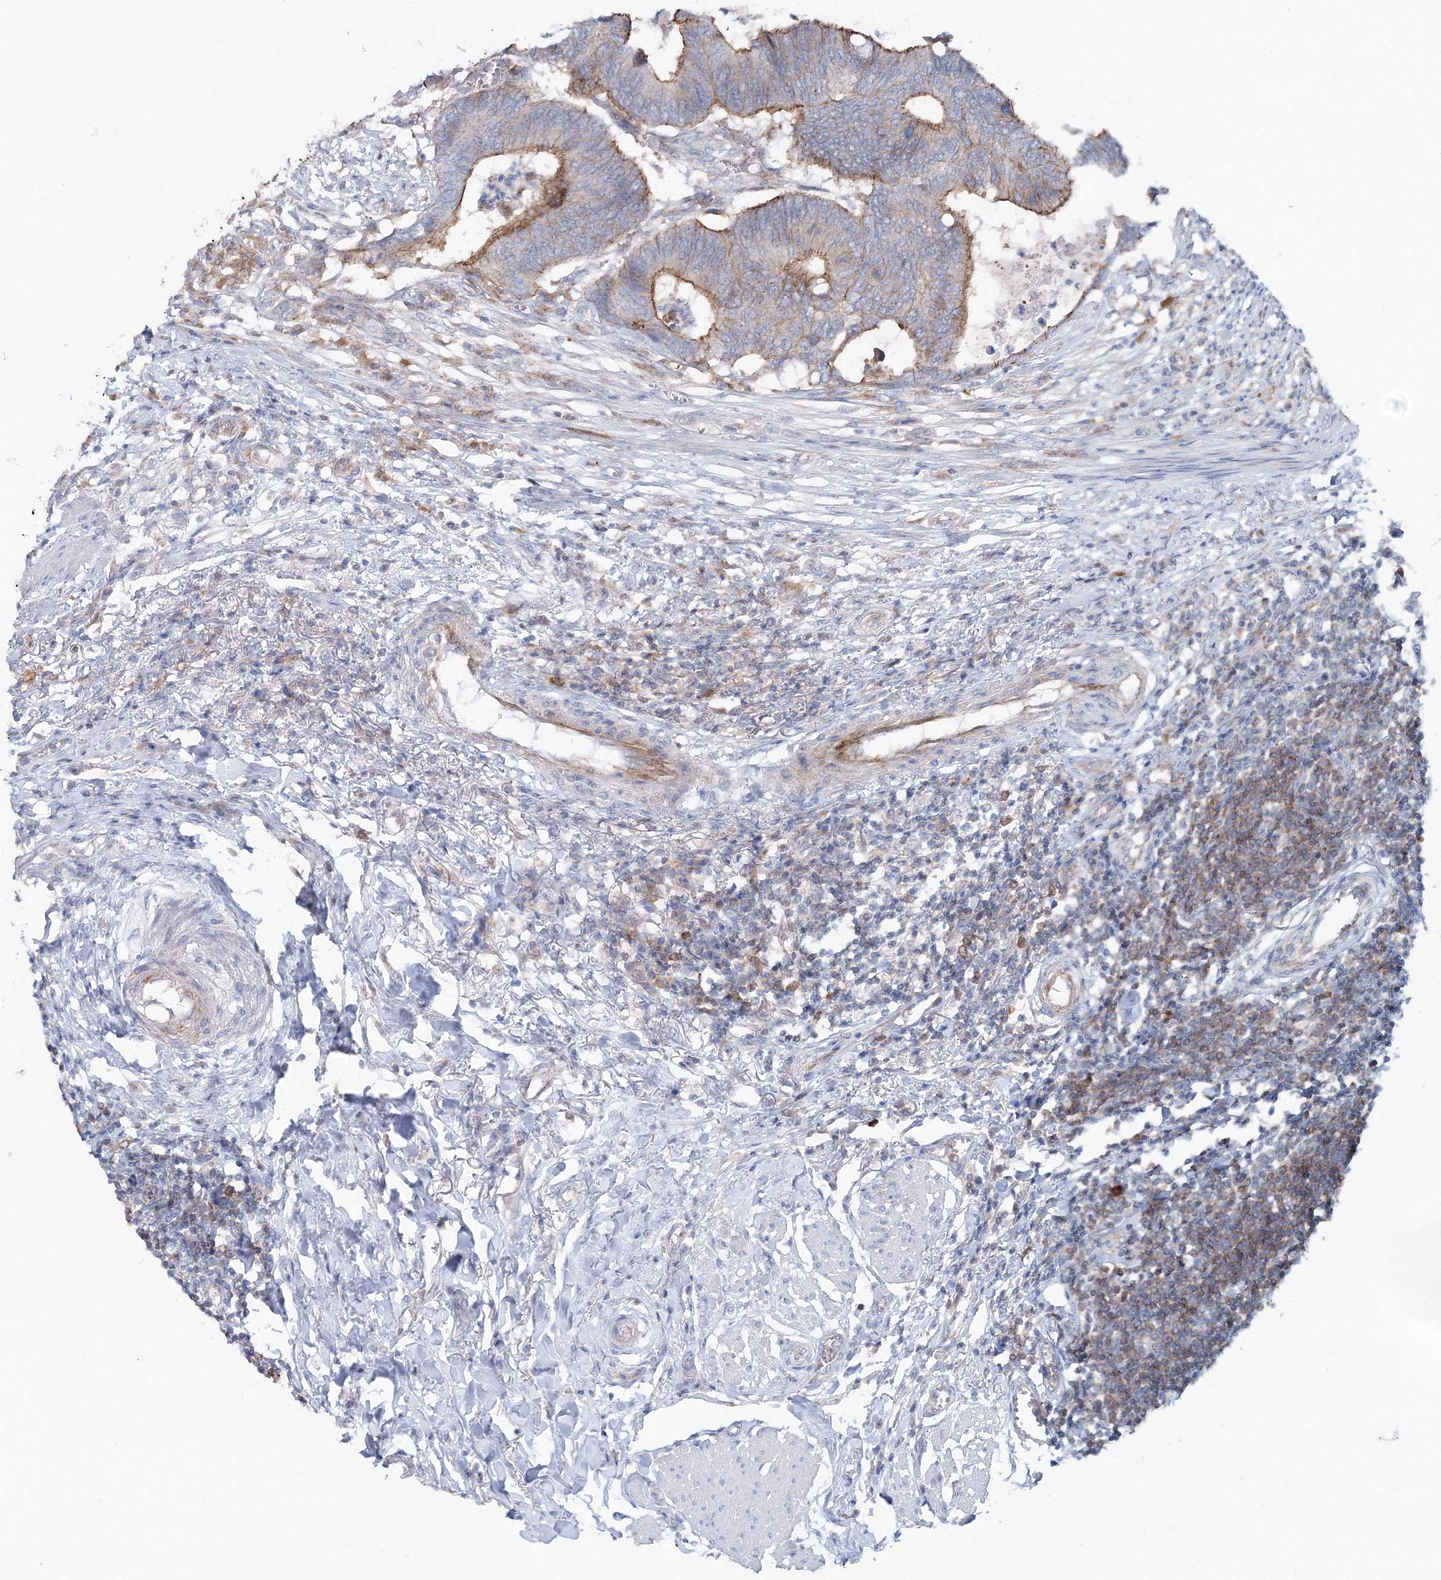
{"staining": {"intensity": "moderate", "quantity": "25%-75%", "location": "cytoplasmic/membranous"}, "tissue": "colorectal cancer", "cell_type": "Tumor cells", "image_type": "cancer", "snomed": [{"axis": "morphology", "description": "Normal tissue, NOS"}, {"axis": "morphology", "description": "Adenocarcinoma, NOS"}, {"axis": "topography", "description": "Rectum"}, {"axis": "topography", "description": "Peripheral nerve tissue"}], "caption": "Brown immunohistochemical staining in adenocarcinoma (colorectal) displays moderate cytoplasmic/membranous staining in approximately 25%-75% of tumor cells.", "gene": "GGA2", "patient": {"sex": "male", "age": 92}}